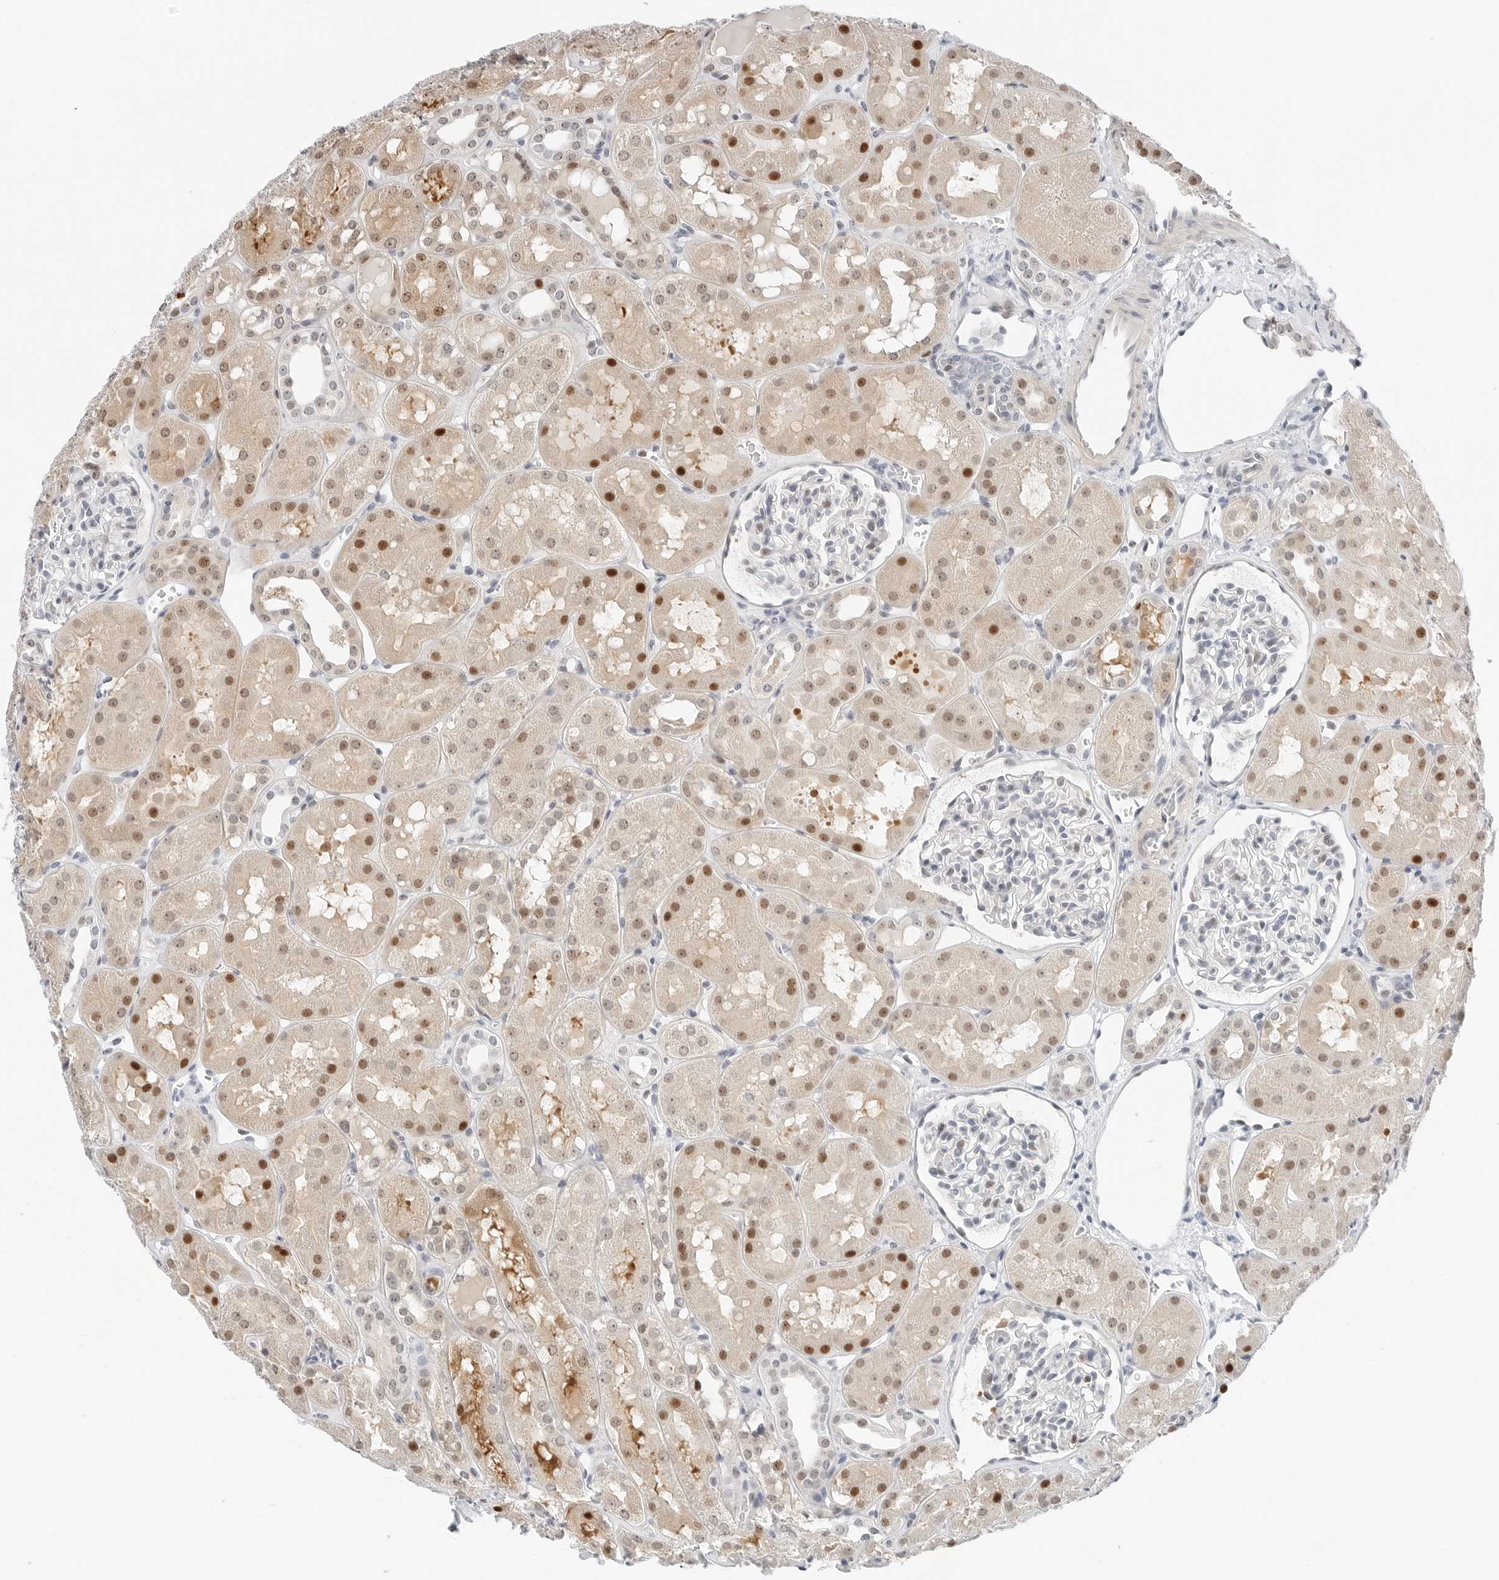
{"staining": {"intensity": "negative", "quantity": "none", "location": "none"}, "tissue": "kidney", "cell_type": "Cells in glomeruli", "image_type": "normal", "snomed": [{"axis": "morphology", "description": "Normal tissue, NOS"}, {"axis": "topography", "description": "Kidney"}], "caption": "Immunohistochemistry histopathology image of benign kidney: human kidney stained with DAB (3,3'-diaminobenzidine) displays no significant protein expression in cells in glomeruli.", "gene": "NTMT2", "patient": {"sex": "male", "age": 16}}